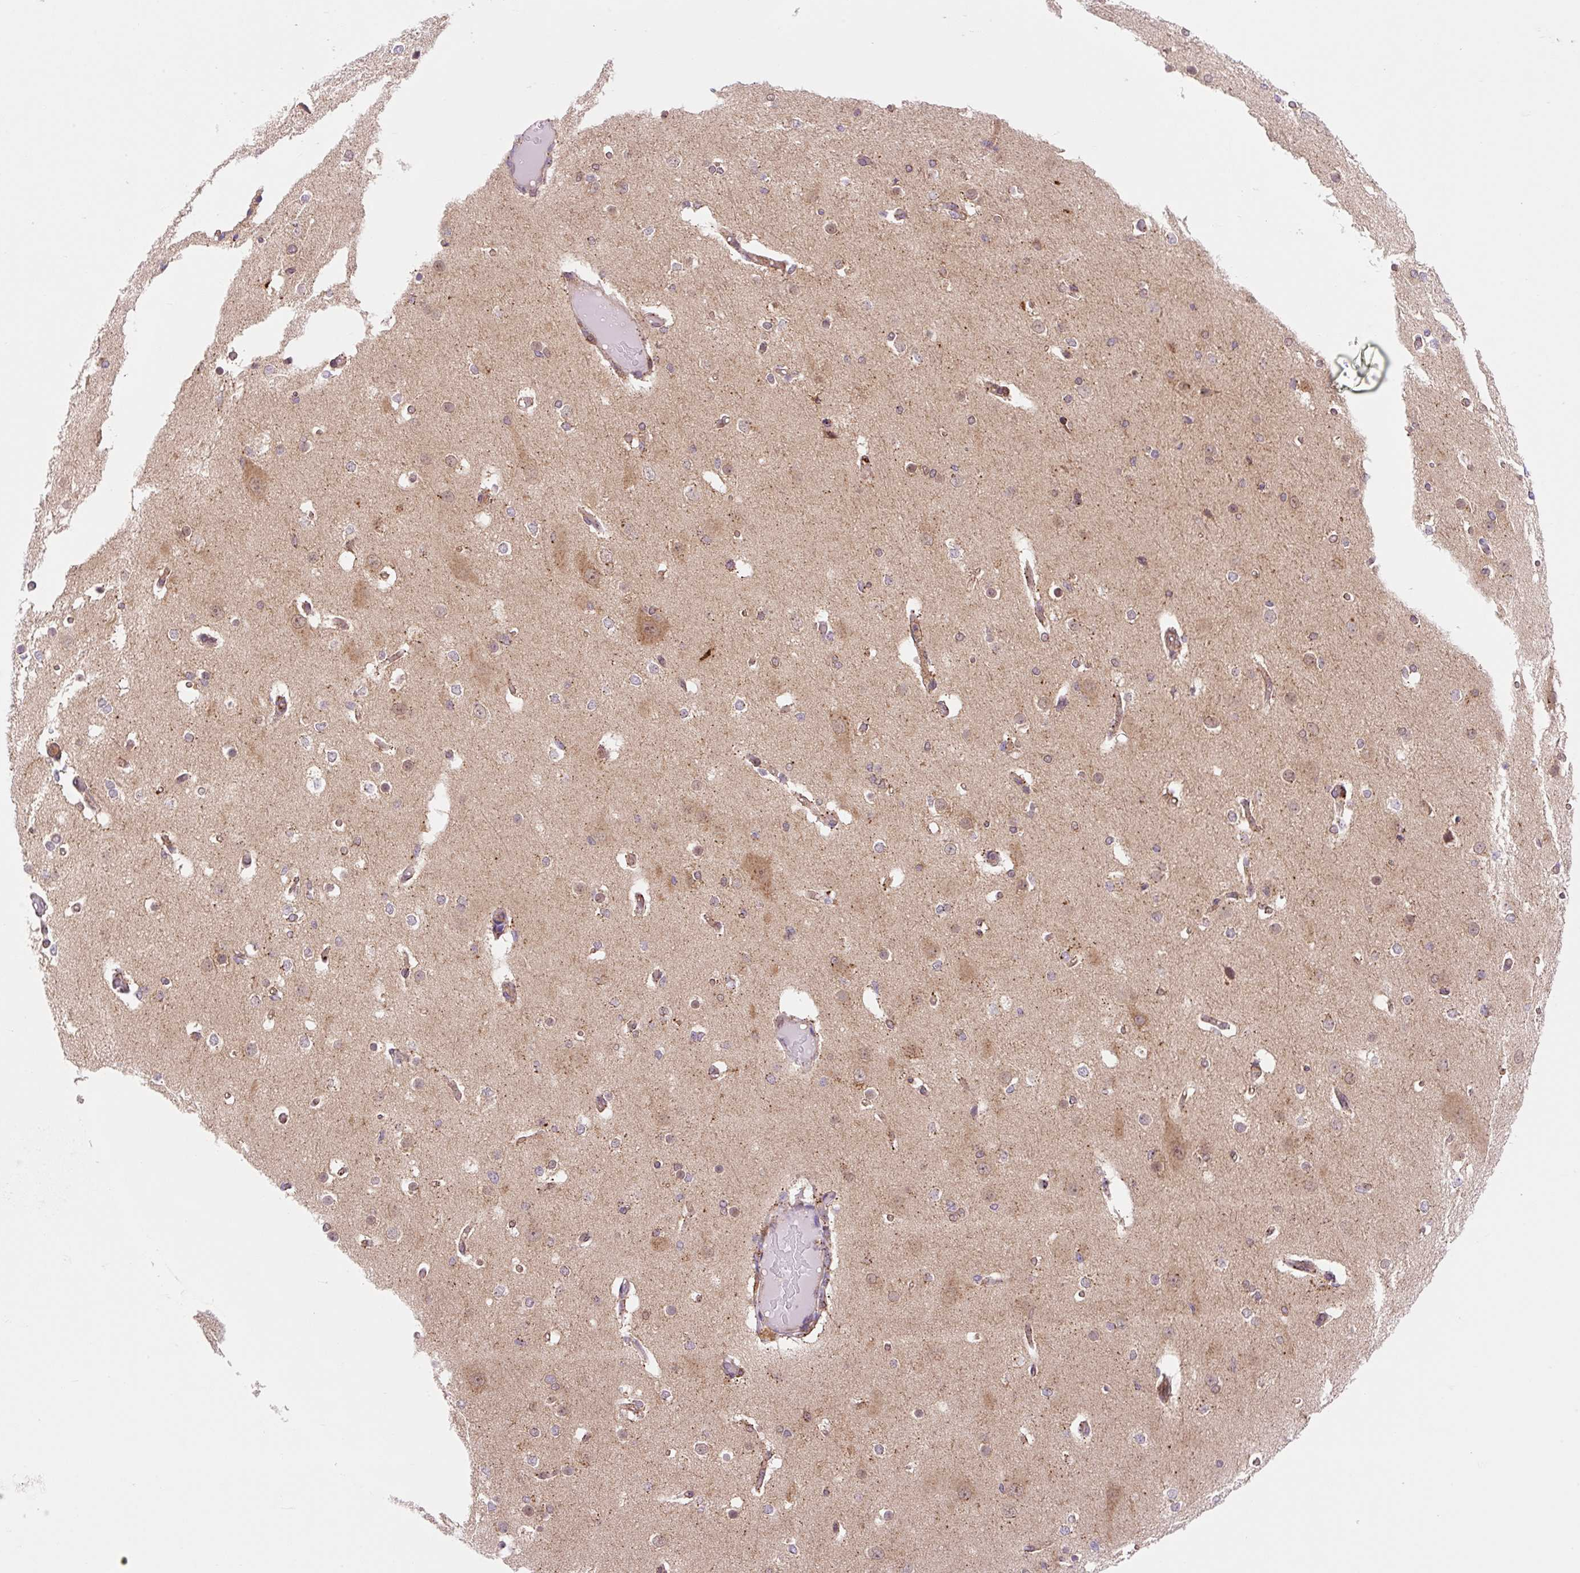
{"staining": {"intensity": "weak", "quantity": ">75%", "location": "cytoplasmic/membranous"}, "tissue": "cerebral cortex", "cell_type": "Endothelial cells", "image_type": "normal", "snomed": [{"axis": "morphology", "description": "Normal tissue, NOS"}, {"axis": "morphology", "description": "Inflammation, NOS"}, {"axis": "topography", "description": "Cerebral cortex"}], "caption": "An immunohistochemistry image of benign tissue is shown. Protein staining in brown shows weak cytoplasmic/membranous positivity in cerebral cortex within endothelial cells. (IHC, brightfield microscopy, high magnification).", "gene": "VPS4A", "patient": {"sex": "male", "age": 6}}